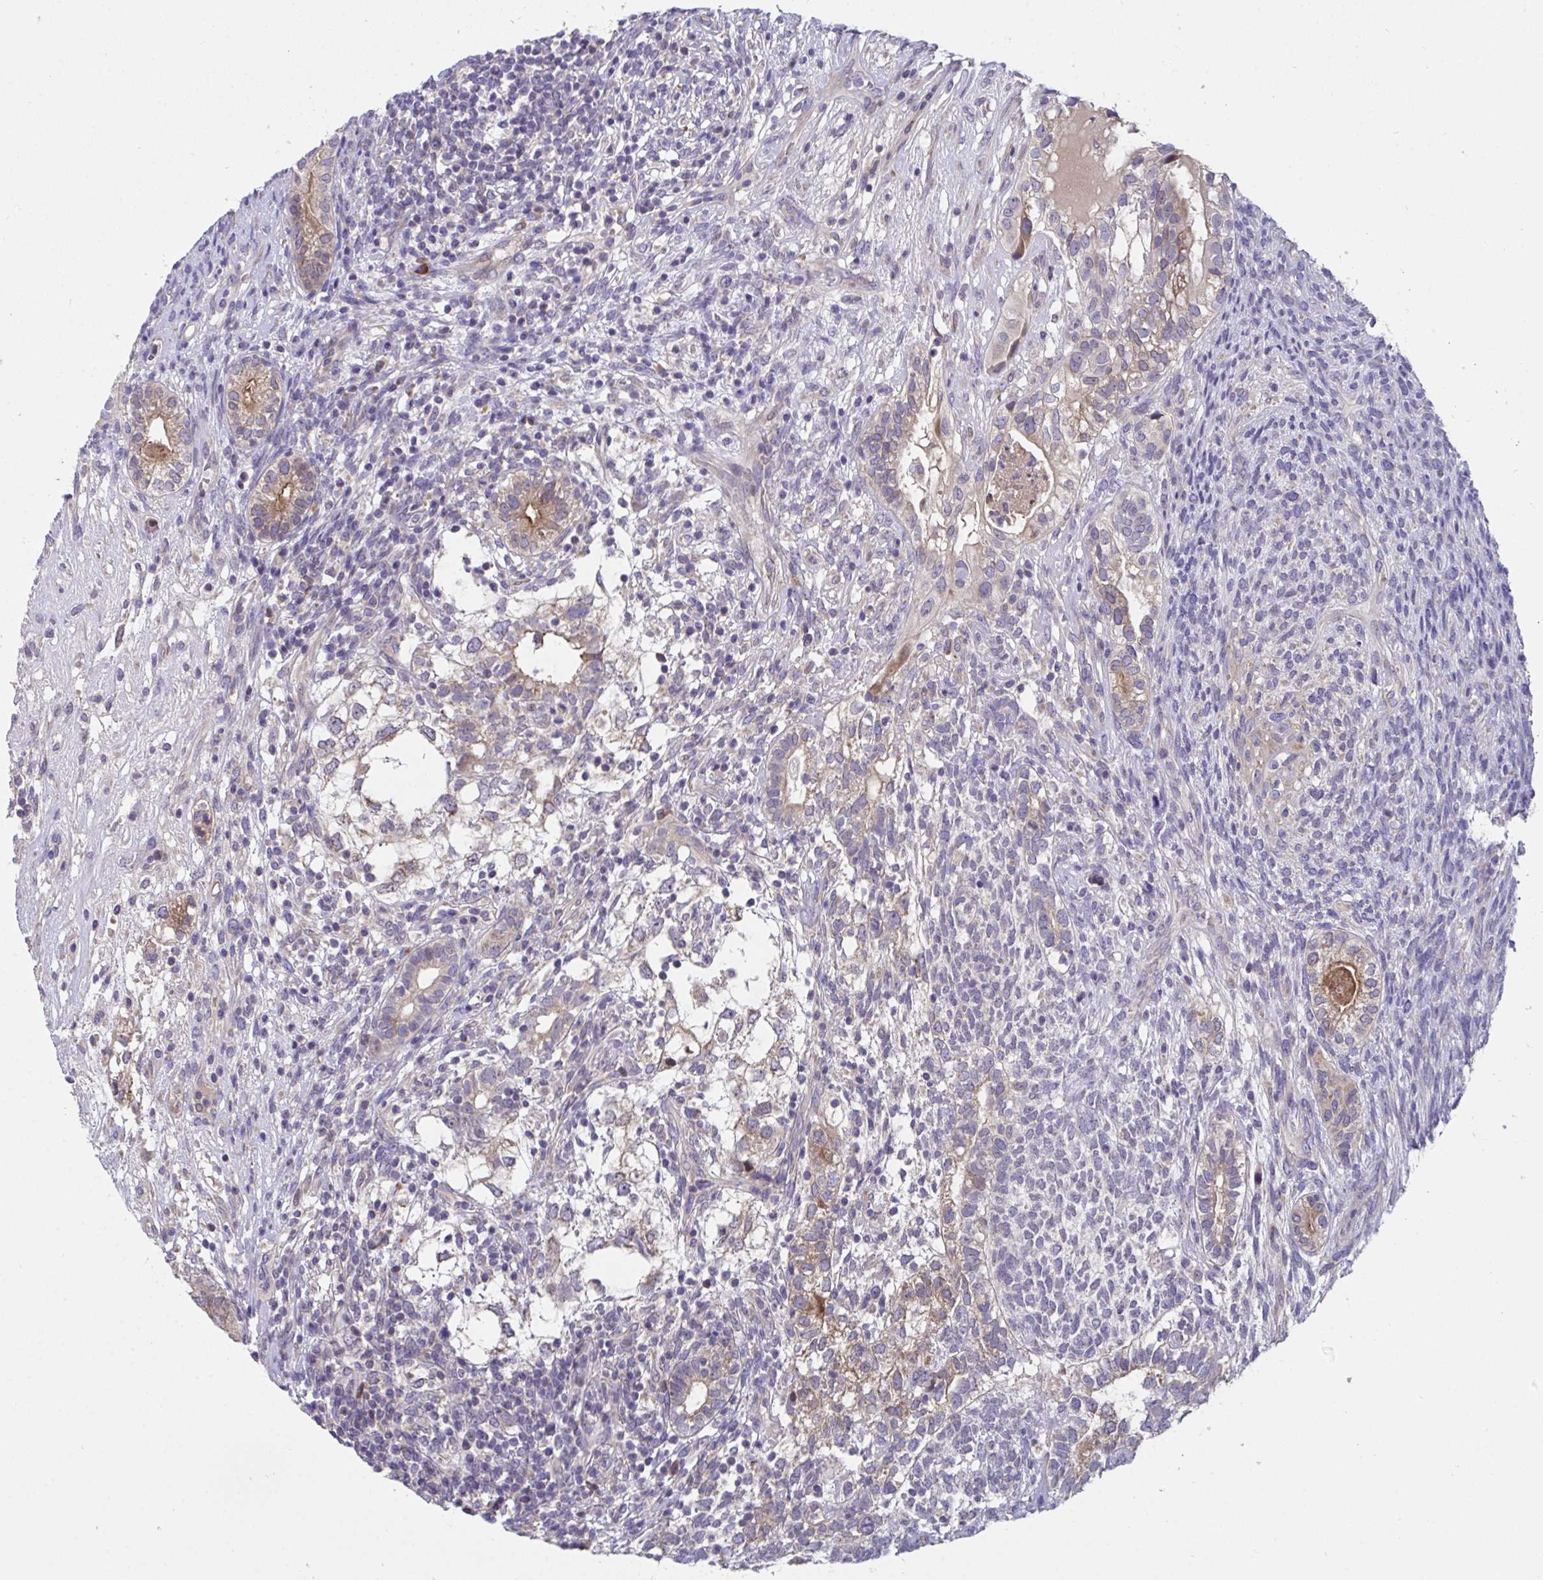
{"staining": {"intensity": "moderate", "quantity": "<25%", "location": "cytoplasmic/membranous"}, "tissue": "testis cancer", "cell_type": "Tumor cells", "image_type": "cancer", "snomed": [{"axis": "morphology", "description": "Seminoma, NOS"}, {"axis": "morphology", "description": "Carcinoma, Embryonal, NOS"}, {"axis": "topography", "description": "Testis"}], "caption": "Tumor cells show moderate cytoplasmic/membranous expression in about <25% of cells in testis cancer (seminoma).", "gene": "SUSD4", "patient": {"sex": "male", "age": 41}}